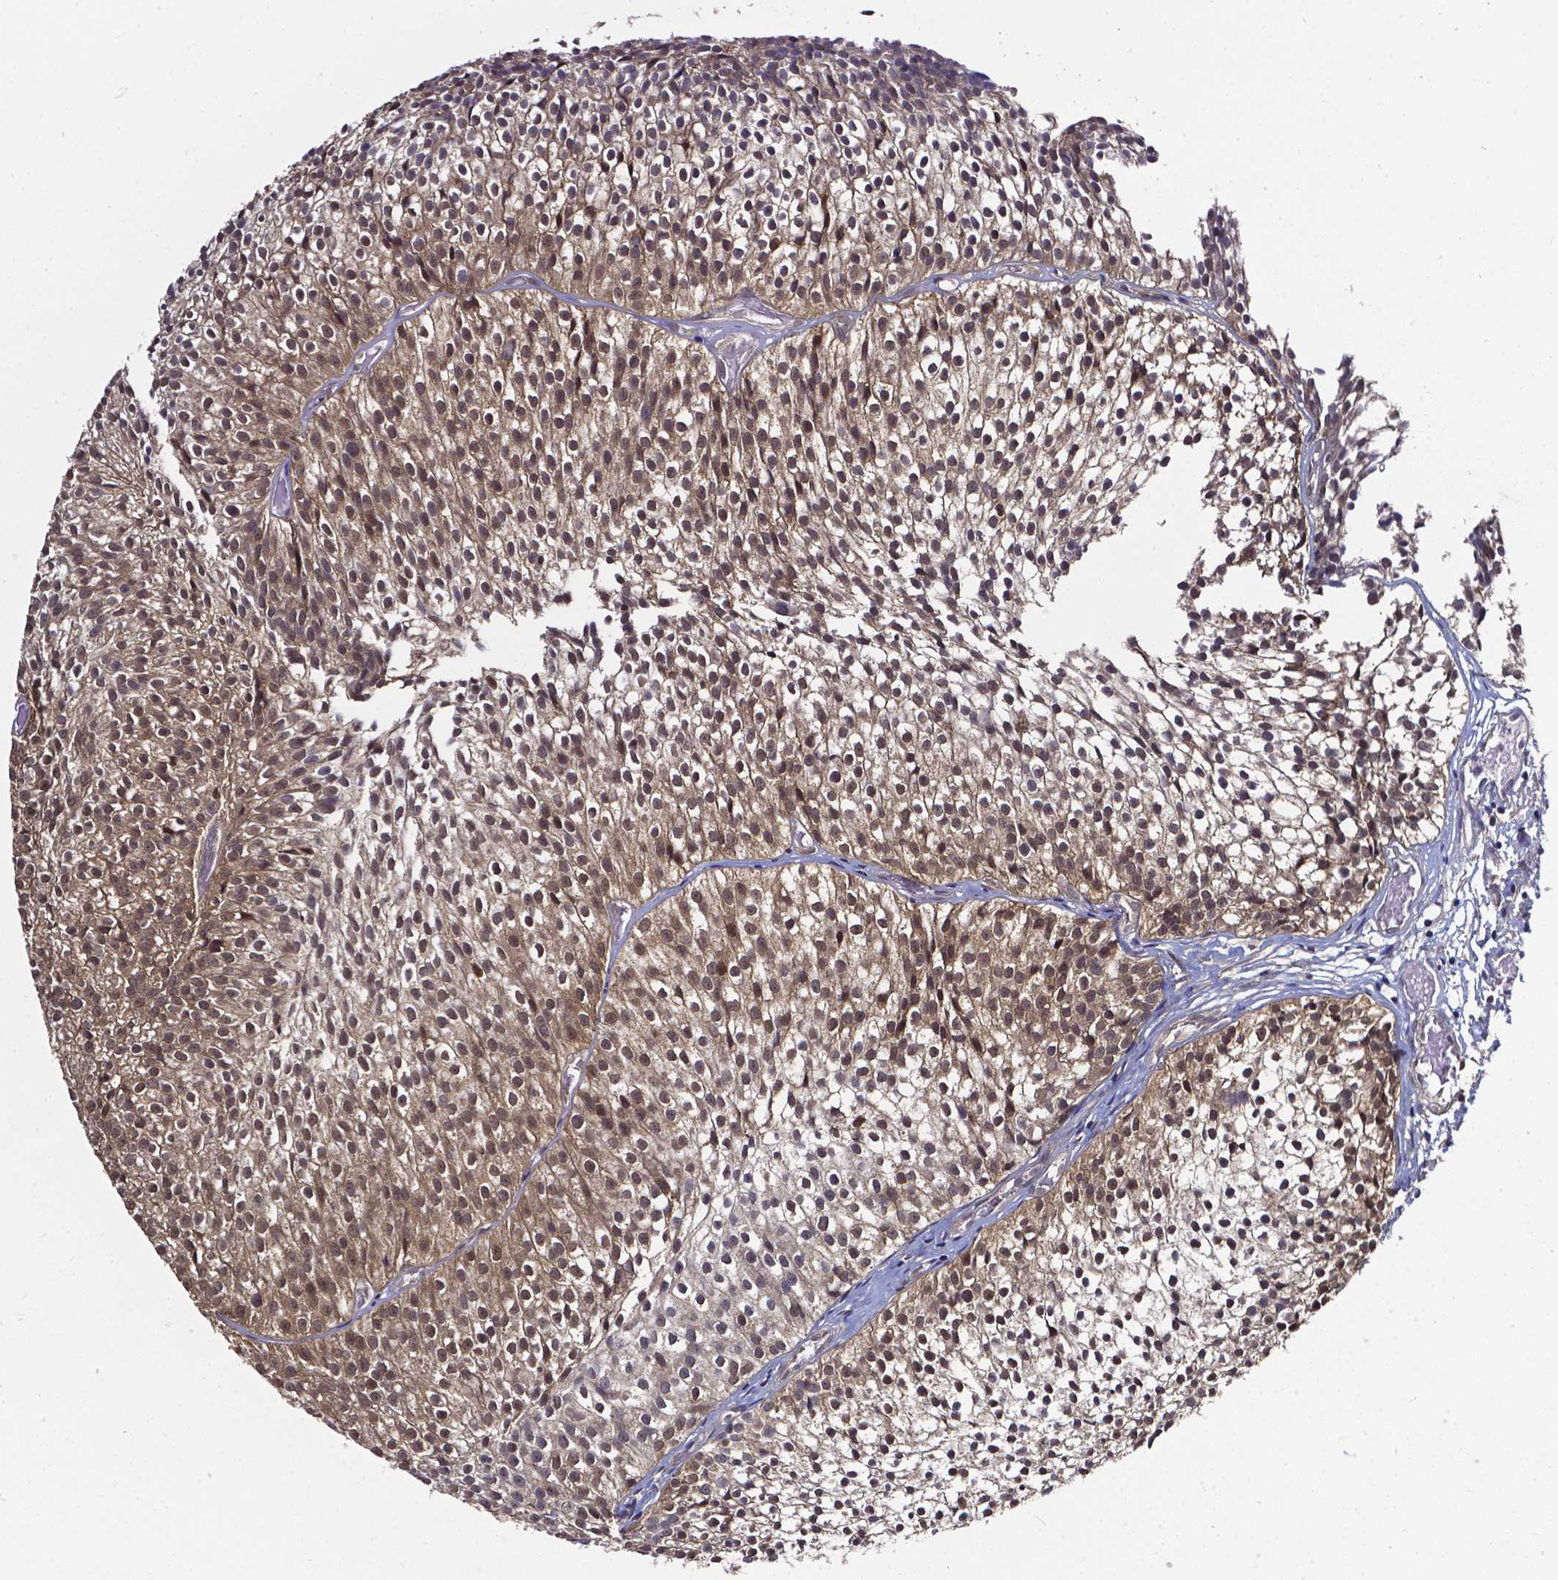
{"staining": {"intensity": "moderate", "quantity": ">75%", "location": "nuclear"}, "tissue": "urothelial cancer", "cell_type": "Tumor cells", "image_type": "cancer", "snomed": [{"axis": "morphology", "description": "Urothelial carcinoma, Low grade"}, {"axis": "topography", "description": "Urinary bladder"}], "caption": "Immunohistochemistry histopathology image of neoplastic tissue: human urothelial cancer stained using IHC demonstrates medium levels of moderate protein expression localized specifically in the nuclear of tumor cells, appearing as a nuclear brown color.", "gene": "OTUB1", "patient": {"sex": "male", "age": 63}}